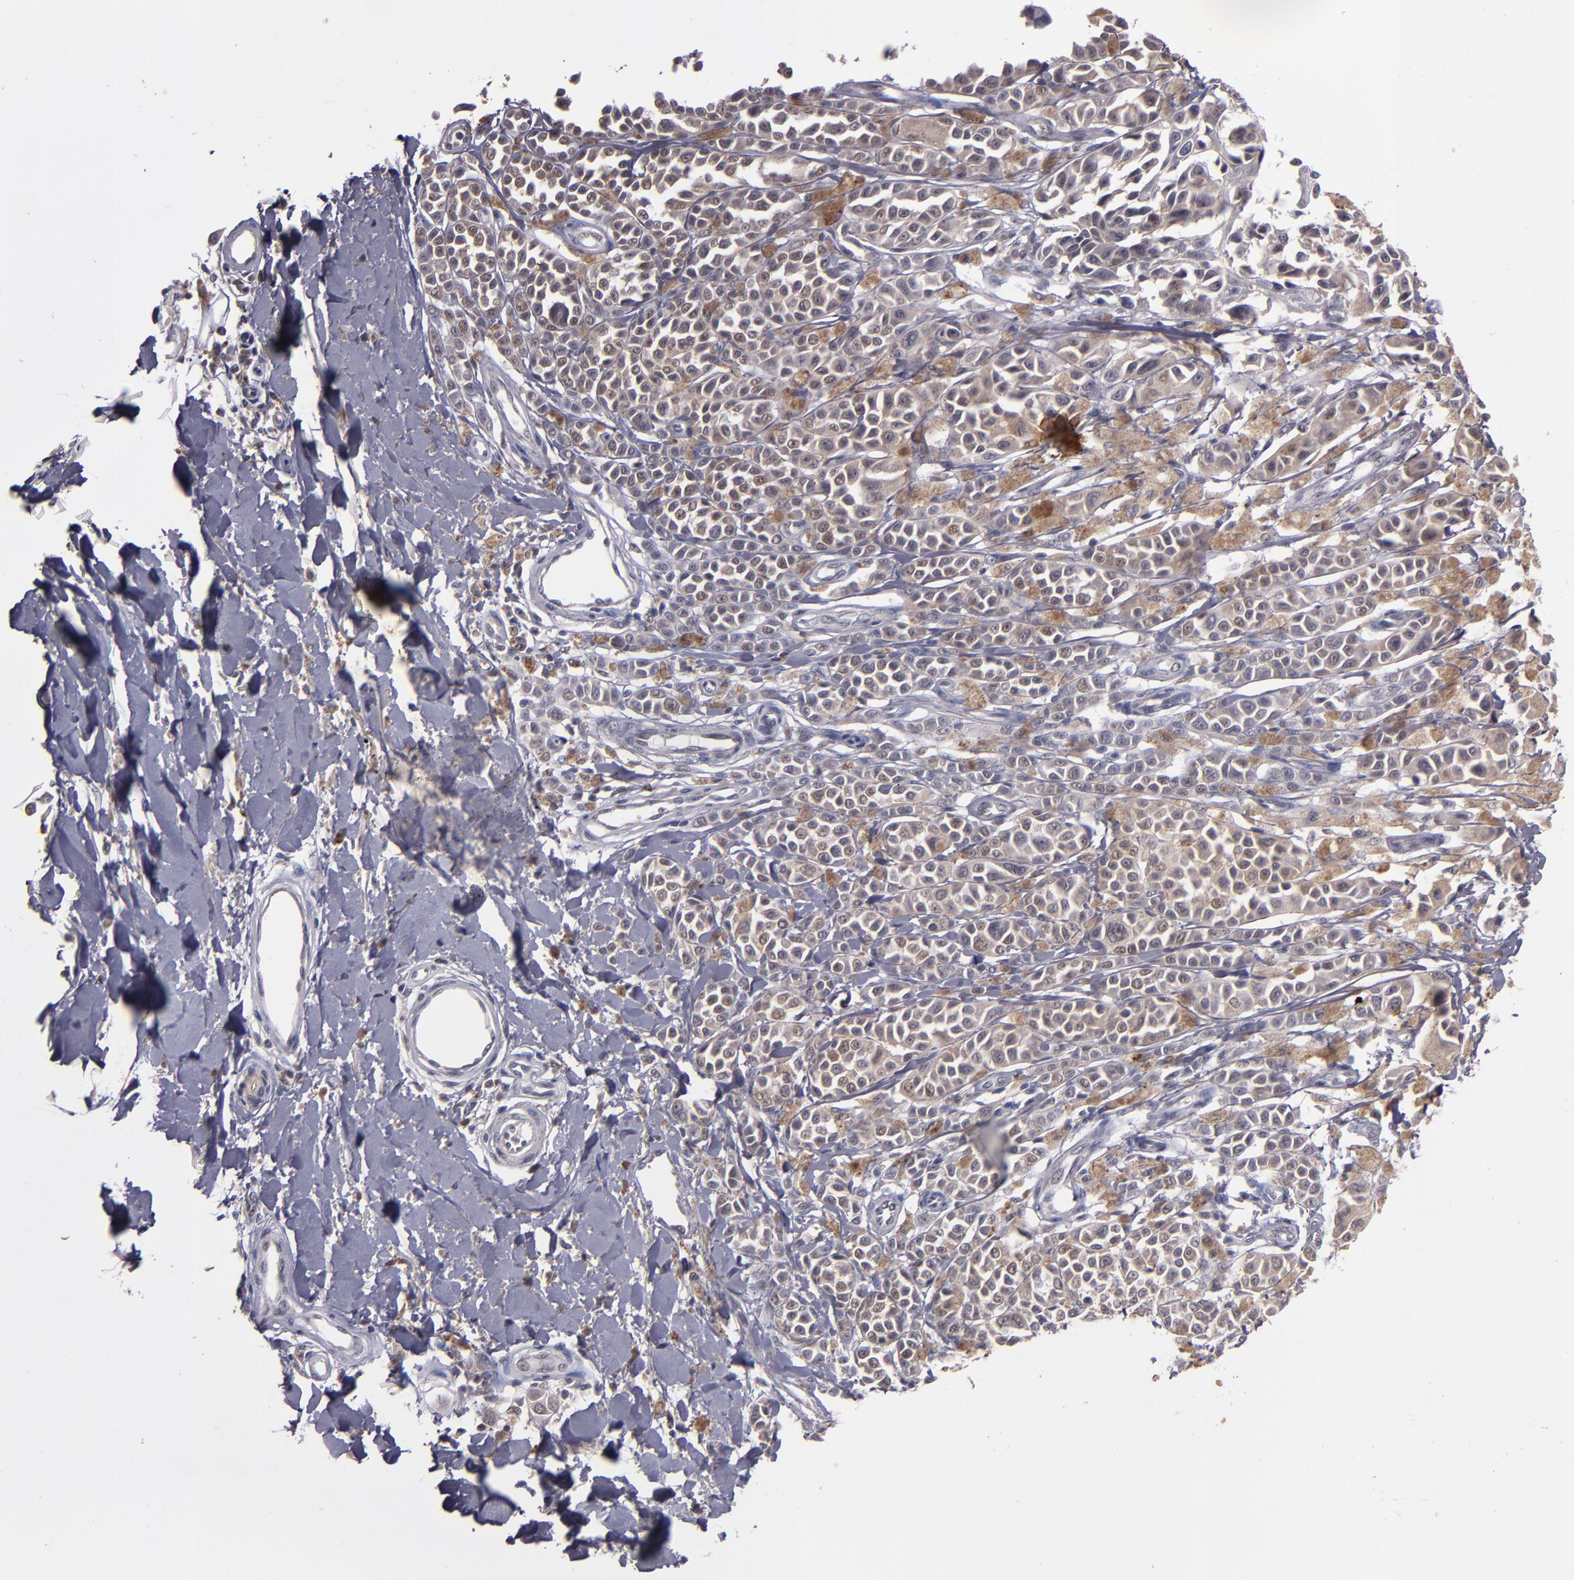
{"staining": {"intensity": "weak", "quantity": ">75%", "location": "cytoplasmic/membranous"}, "tissue": "melanoma", "cell_type": "Tumor cells", "image_type": "cancer", "snomed": [{"axis": "morphology", "description": "Malignant melanoma, NOS"}, {"axis": "topography", "description": "Skin"}], "caption": "Melanoma stained with DAB (3,3'-diaminobenzidine) immunohistochemistry (IHC) displays low levels of weak cytoplasmic/membranous positivity in approximately >75% of tumor cells.", "gene": "SYP", "patient": {"sex": "female", "age": 38}}